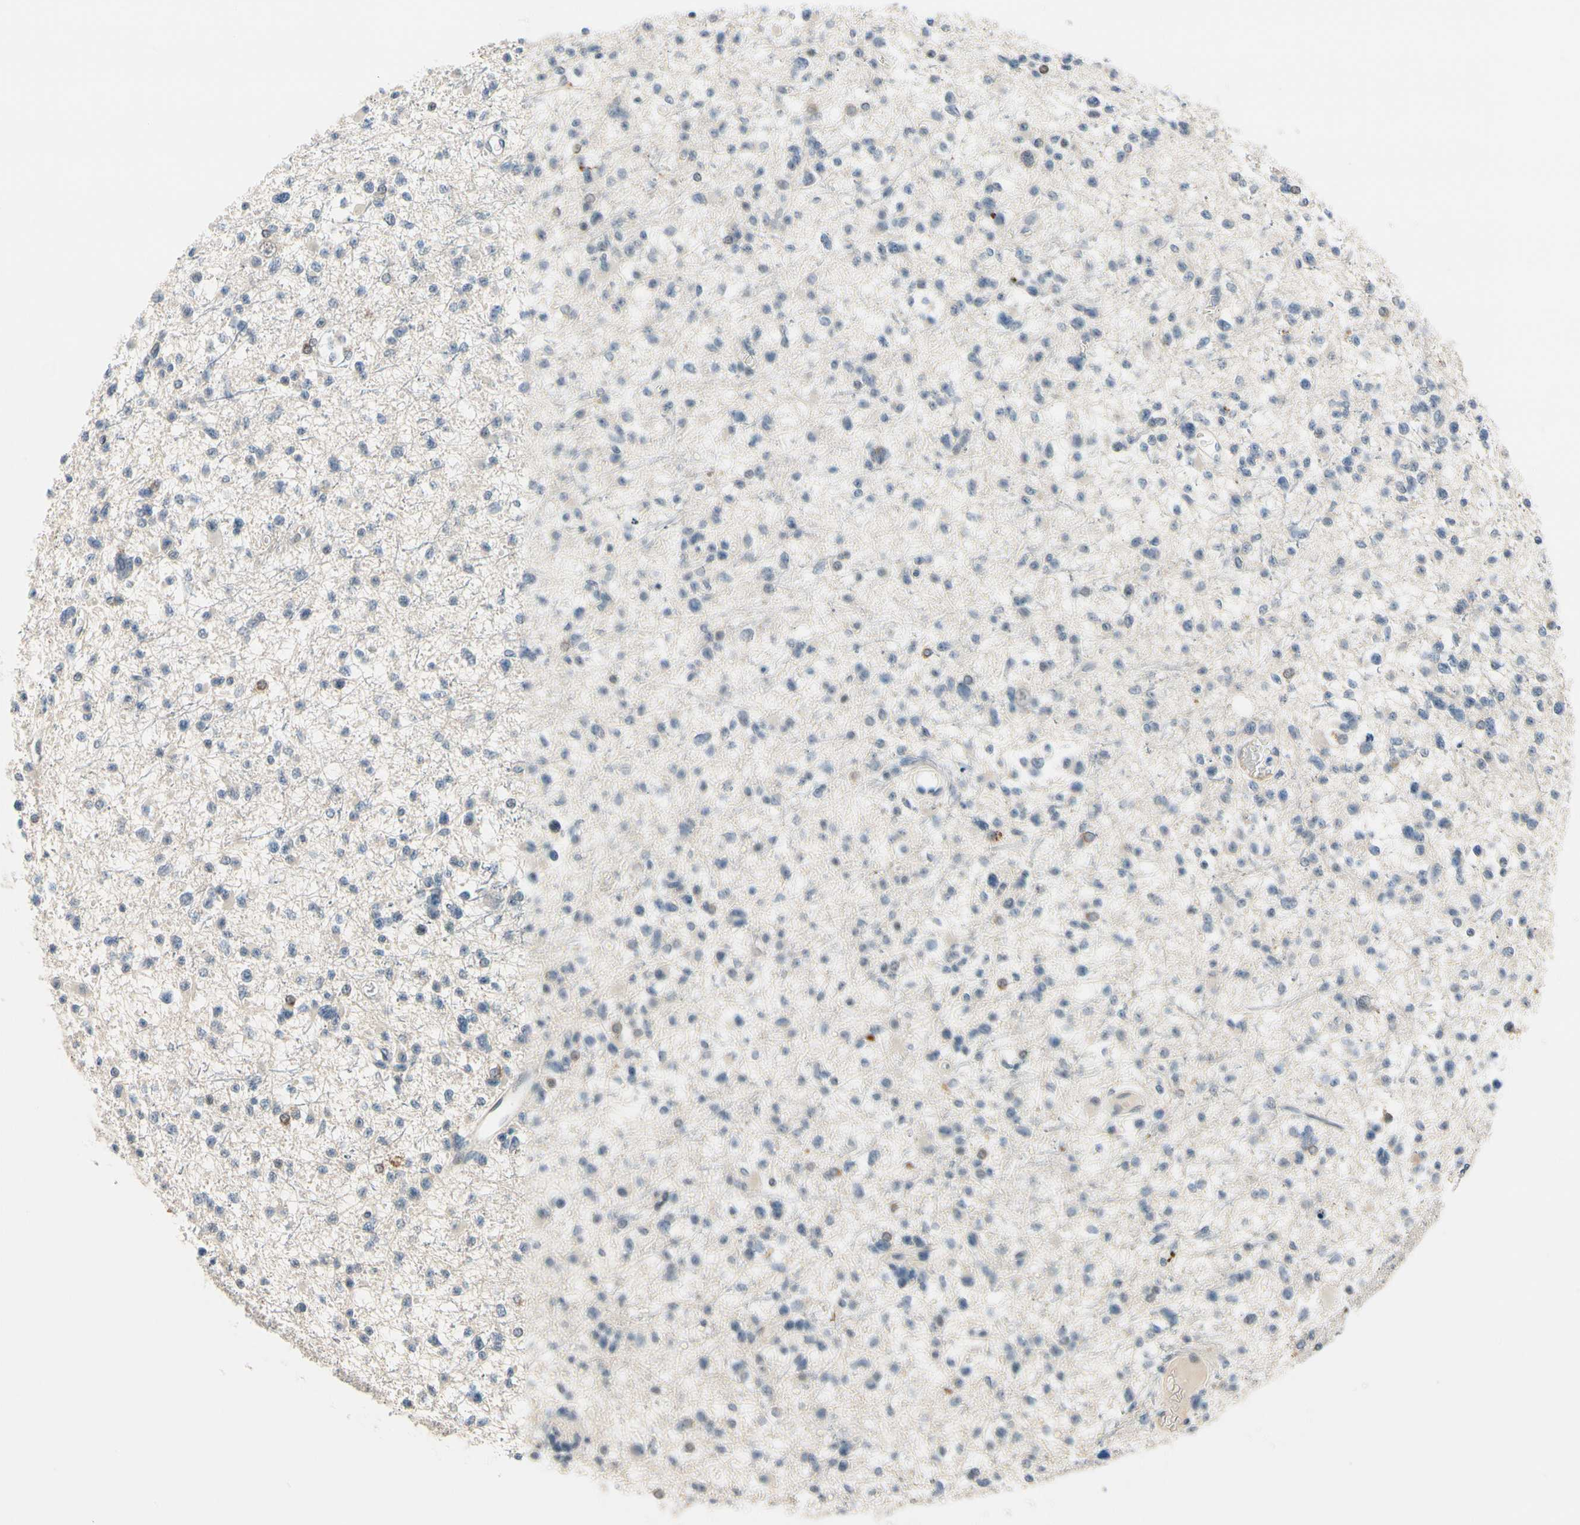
{"staining": {"intensity": "negative", "quantity": "none", "location": "none"}, "tissue": "glioma", "cell_type": "Tumor cells", "image_type": "cancer", "snomed": [{"axis": "morphology", "description": "Glioma, malignant, Low grade"}, {"axis": "topography", "description": "Brain"}], "caption": "High power microscopy histopathology image of an immunohistochemistry (IHC) micrograph of malignant glioma (low-grade), revealing no significant positivity in tumor cells.", "gene": "SLC27A6", "patient": {"sex": "female", "age": 22}}